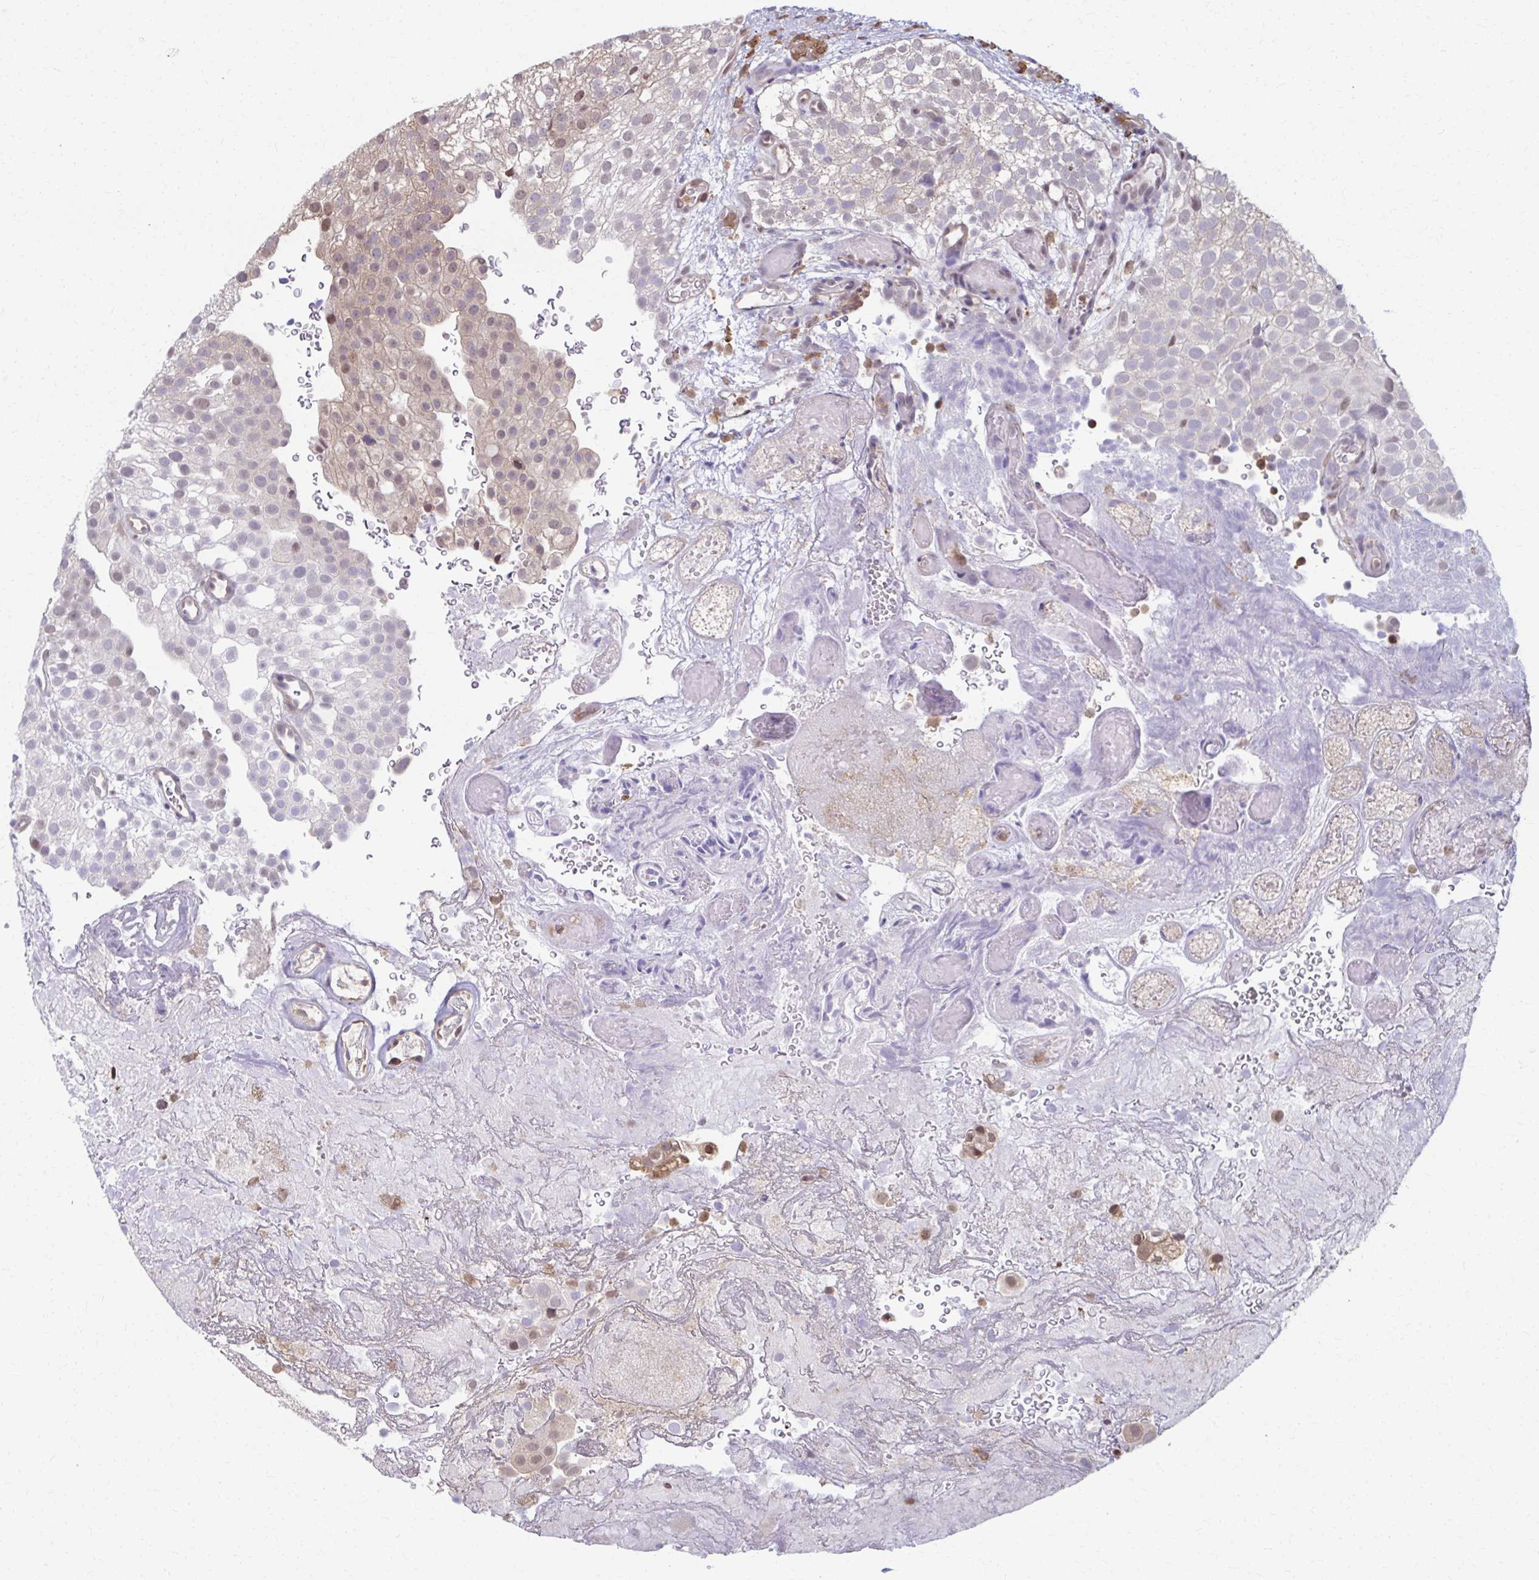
{"staining": {"intensity": "moderate", "quantity": "<25%", "location": "nuclear"}, "tissue": "urothelial cancer", "cell_type": "Tumor cells", "image_type": "cancer", "snomed": [{"axis": "morphology", "description": "Urothelial carcinoma, Low grade"}, {"axis": "topography", "description": "Urinary bladder"}], "caption": "An image of human urothelial cancer stained for a protein demonstrates moderate nuclear brown staining in tumor cells. (Stains: DAB (3,3'-diaminobenzidine) in brown, nuclei in blue, Microscopy: brightfield microscopy at high magnification).", "gene": "ING4", "patient": {"sex": "male", "age": 78}}